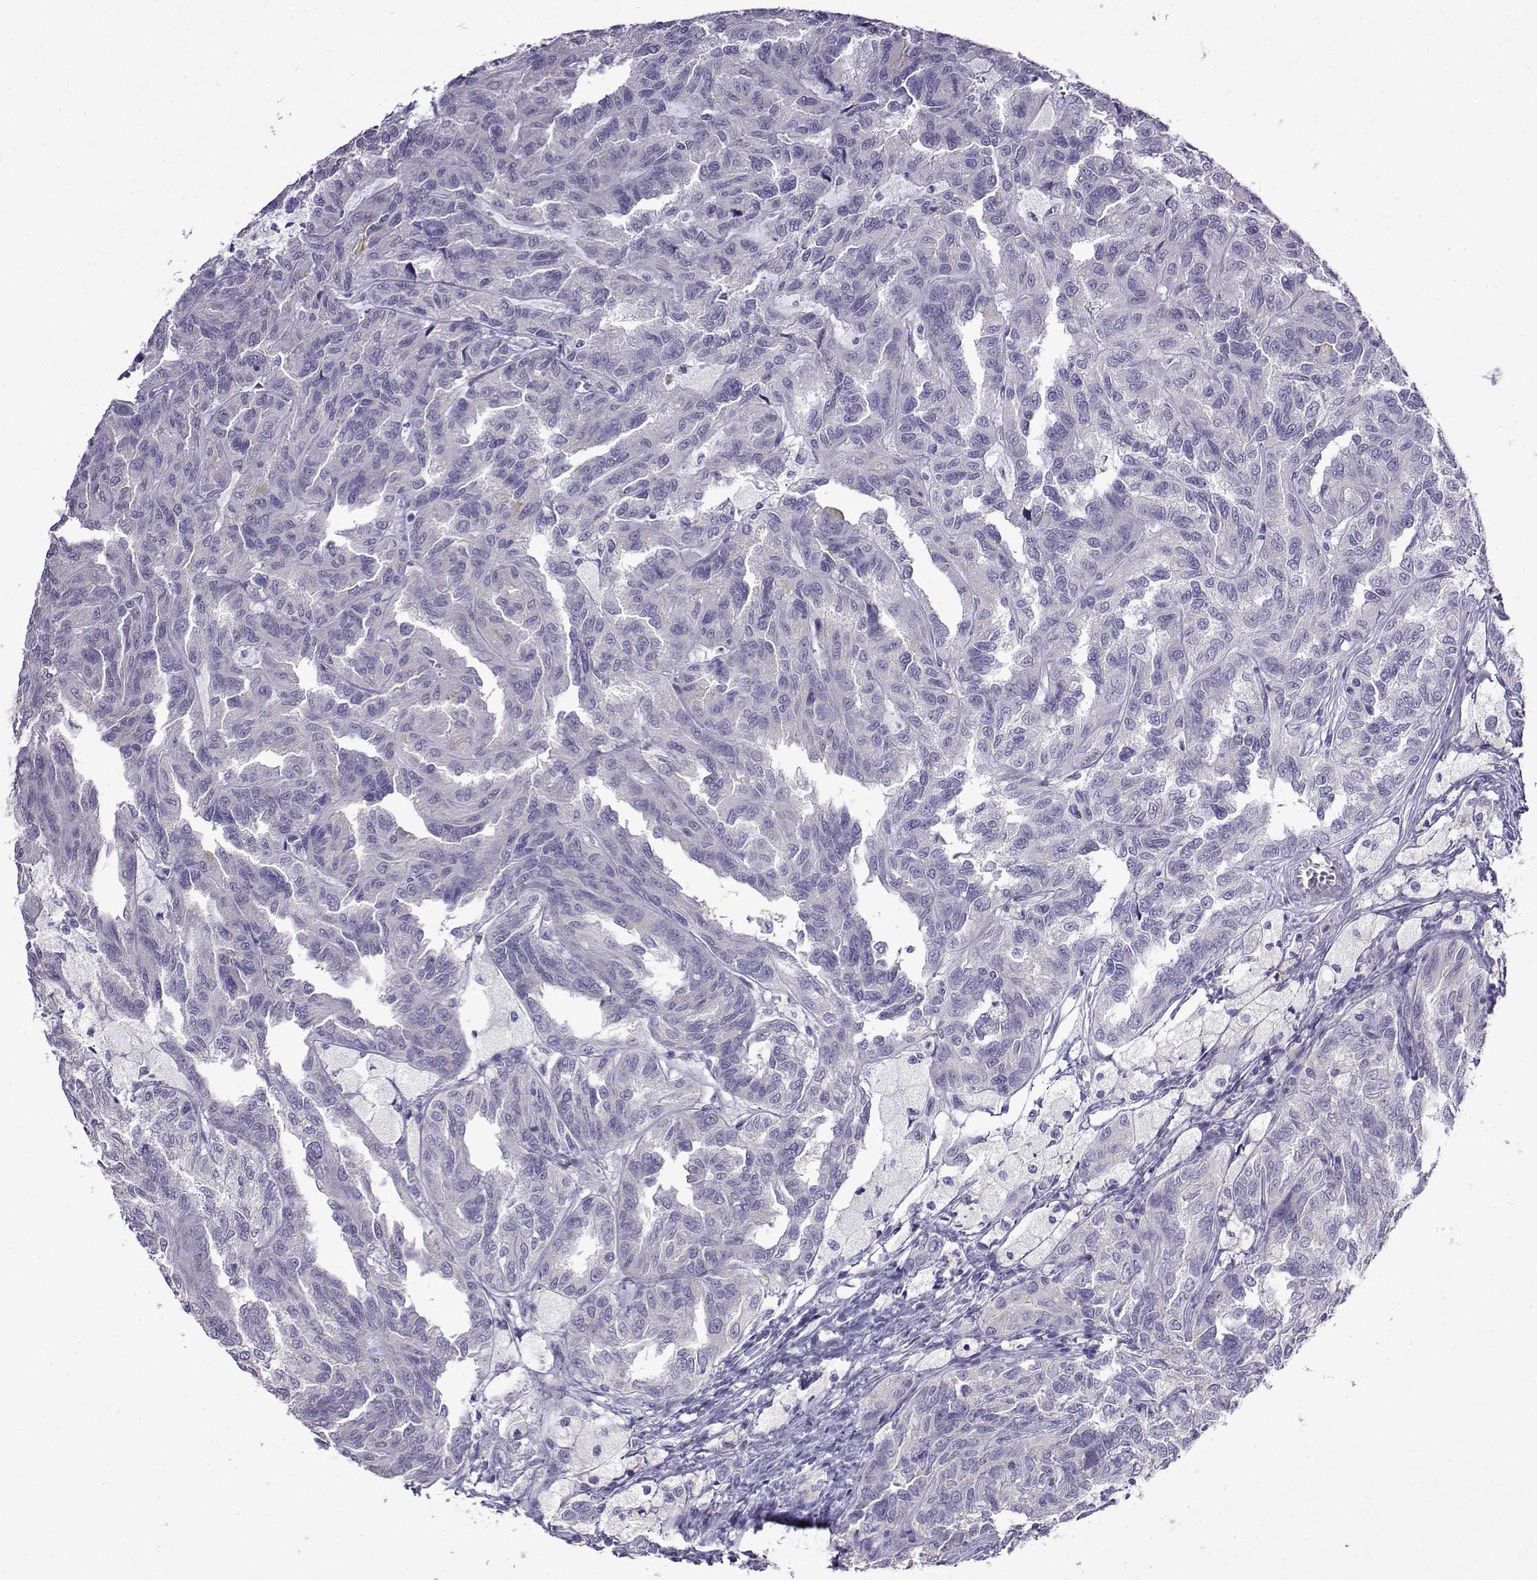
{"staining": {"intensity": "negative", "quantity": "none", "location": "none"}, "tissue": "renal cancer", "cell_type": "Tumor cells", "image_type": "cancer", "snomed": [{"axis": "morphology", "description": "Adenocarcinoma, NOS"}, {"axis": "topography", "description": "Kidney"}], "caption": "This histopathology image is of renal cancer stained with immunohistochemistry (IHC) to label a protein in brown with the nuclei are counter-stained blue. There is no positivity in tumor cells.", "gene": "FCAMR", "patient": {"sex": "male", "age": 79}}